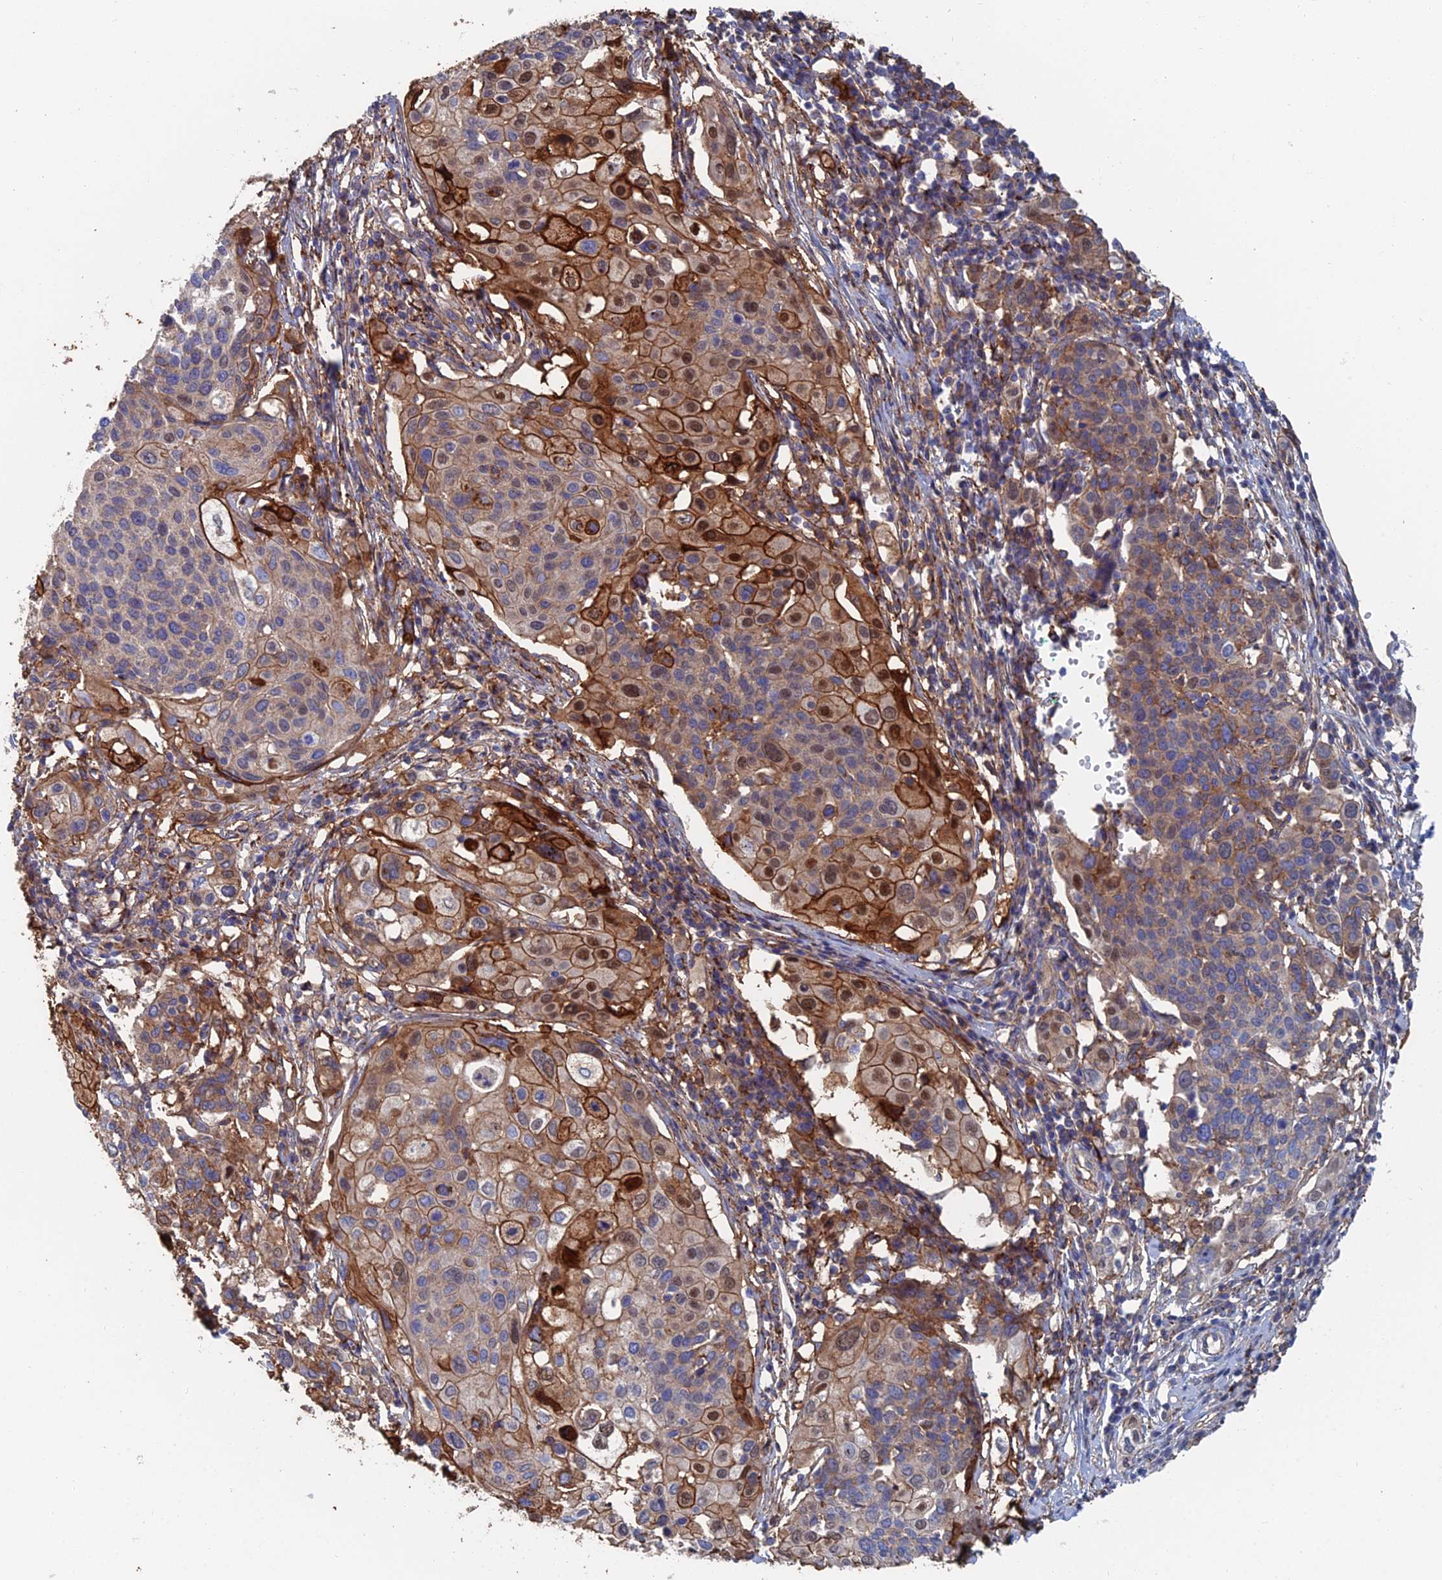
{"staining": {"intensity": "strong", "quantity": "<25%", "location": "cytoplasmic/membranous,nuclear"}, "tissue": "cervical cancer", "cell_type": "Tumor cells", "image_type": "cancer", "snomed": [{"axis": "morphology", "description": "Squamous cell carcinoma, NOS"}, {"axis": "topography", "description": "Cervix"}], "caption": "High-power microscopy captured an immunohistochemistry image of cervical squamous cell carcinoma, revealing strong cytoplasmic/membranous and nuclear expression in about <25% of tumor cells. The staining was performed using DAB, with brown indicating positive protein expression. Nuclei are stained blue with hematoxylin.", "gene": "SNX11", "patient": {"sex": "female", "age": 44}}